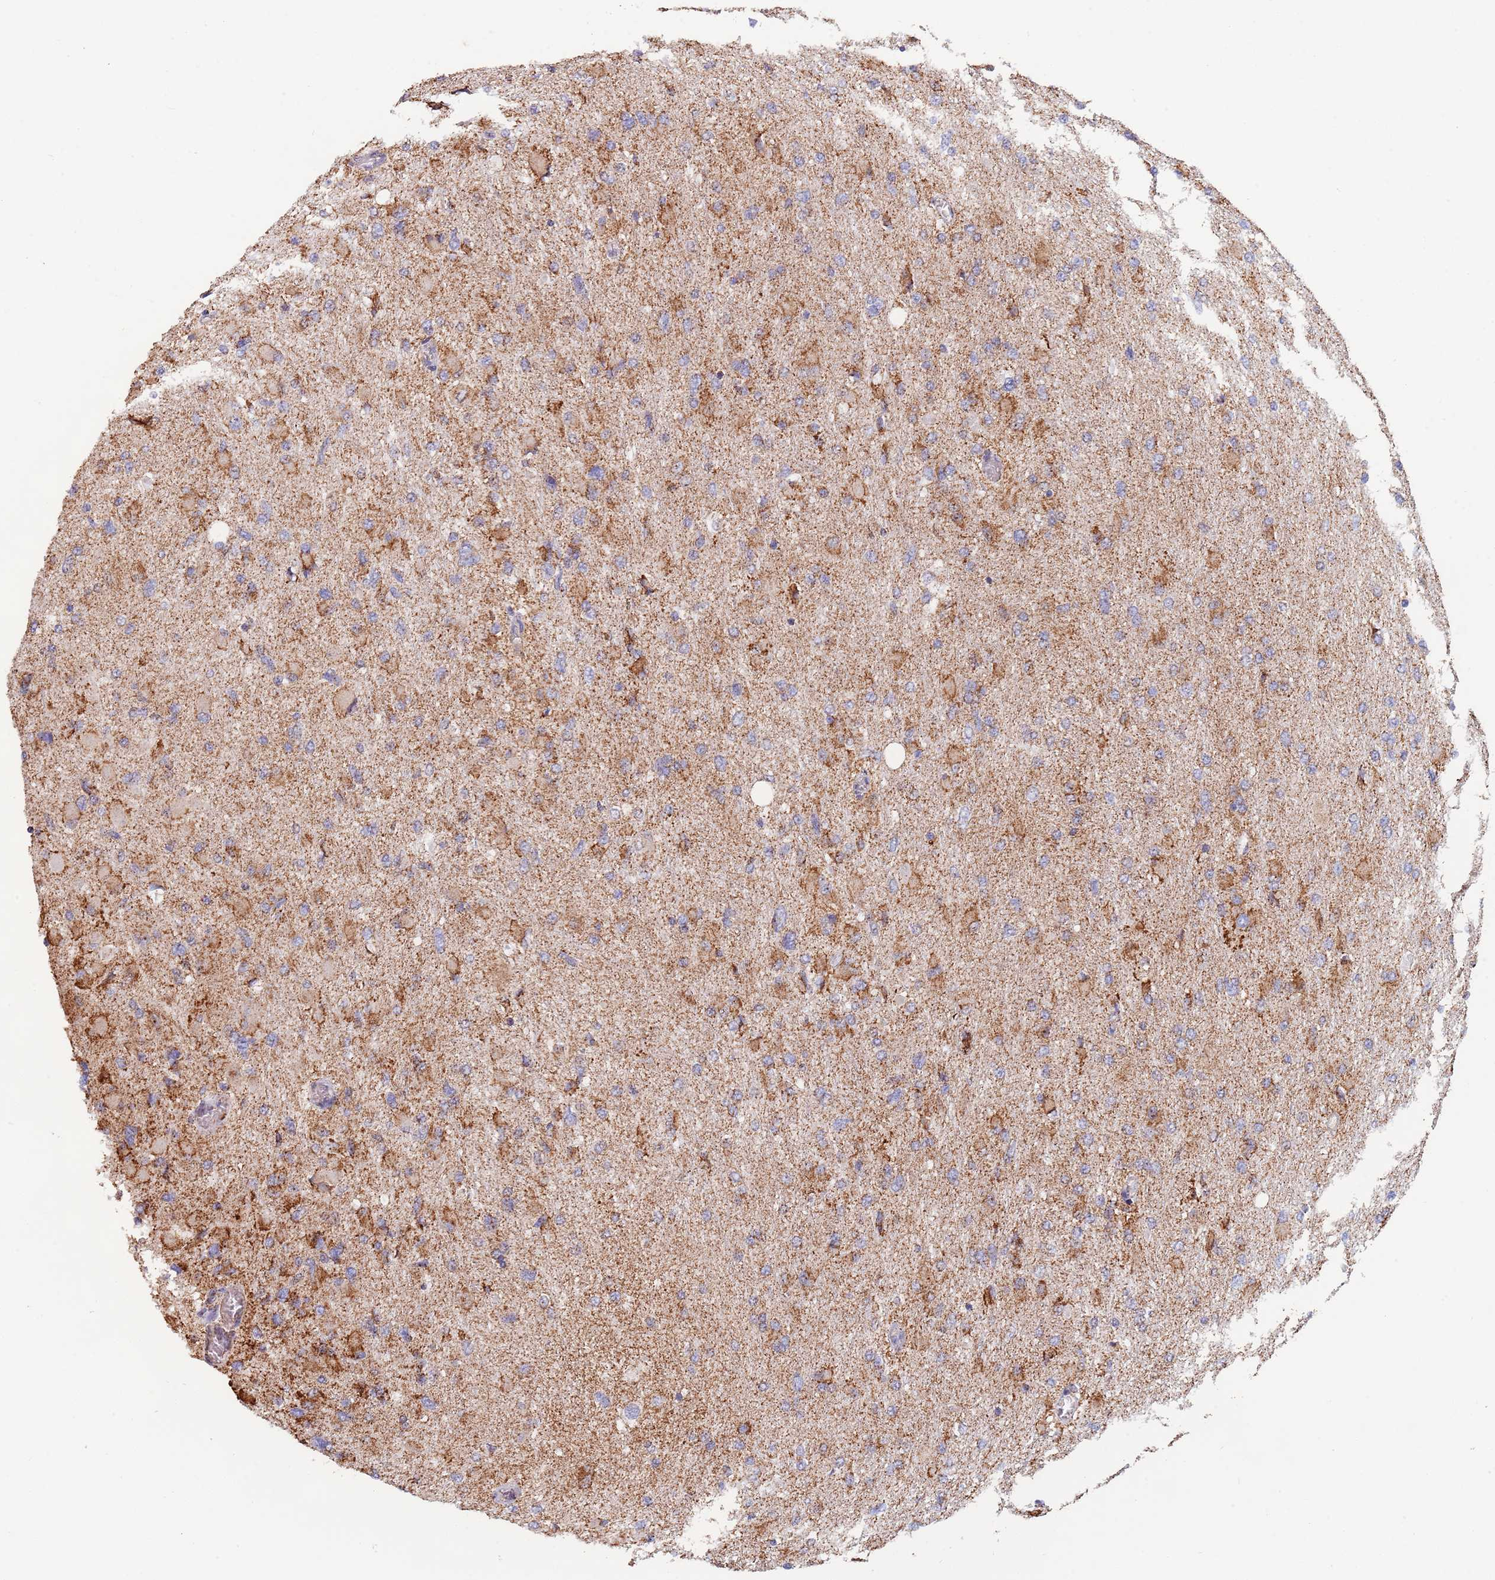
{"staining": {"intensity": "moderate", "quantity": ">75%", "location": "cytoplasmic/membranous"}, "tissue": "glioma", "cell_type": "Tumor cells", "image_type": "cancer", "snomed": [{"axis": "morphology", "description": "Glioma, malignant, High grade"}, {"axis": "topography", "description": "Cerebral cortex"}], "caption": "Human glioma stained with a brown dye reveals moderate cytoplasmic/membranous positive expression in about >75% of tumor cells.", "gene": "PGP", "patient": {"sex": "female", "age": 36}}